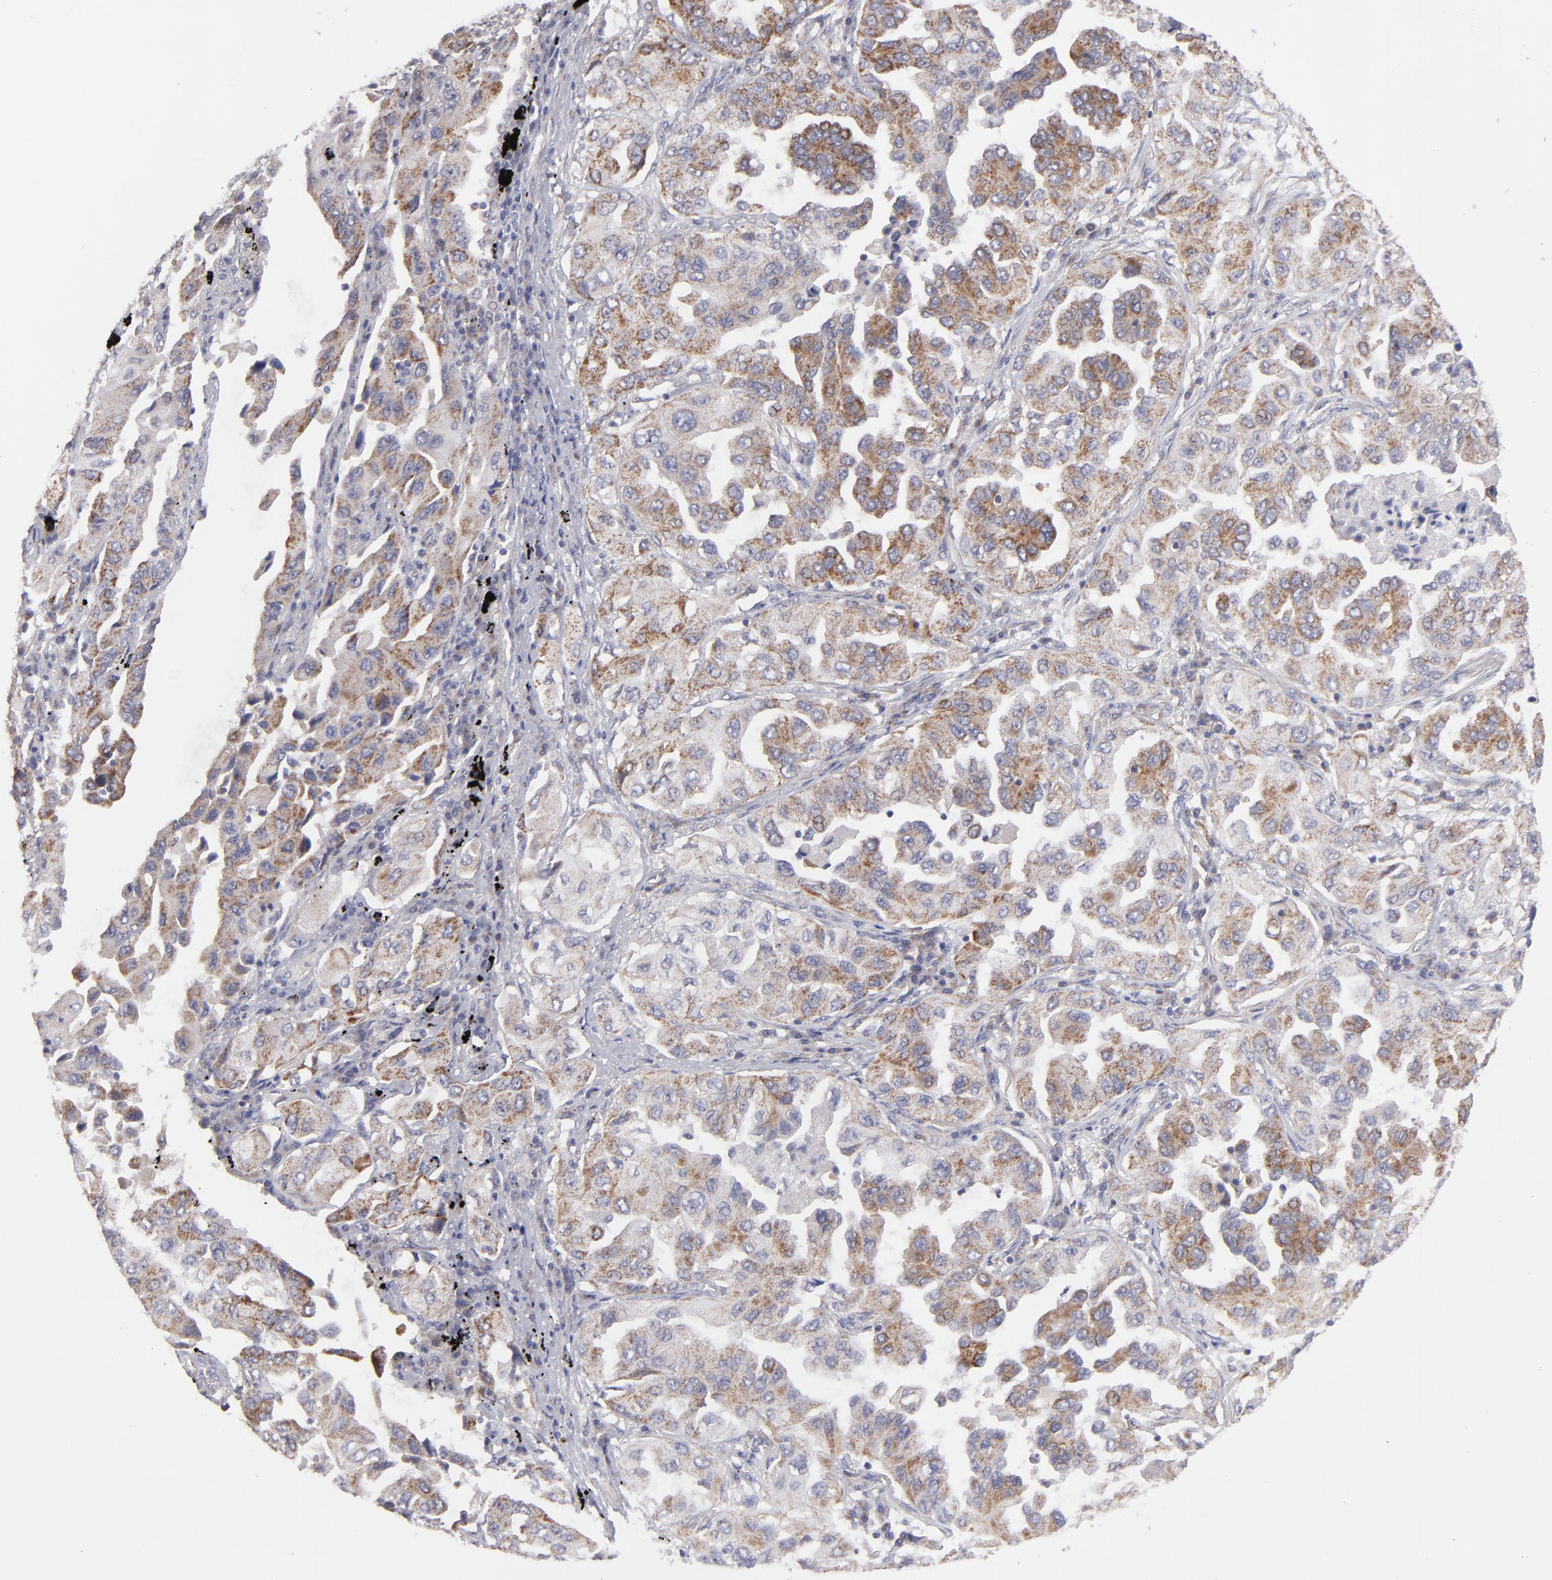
{"staining": {"intensity": "moderate", "quantity": ">75%", "location": "cytoplasmic/membranous"}, "tissue": "lung cancer", "cell_type": "Tumor cells", "image_type": "cancer", "snomed": [{"axis": "morphology", "description": "Adenocarcinoma, NOS"}, {"axis": "topography", "description": "Lung"}], "caption": "This is an image of immunohistochemistry (IHC) staining of adenocarcinoma (lung), which shows moderate expression in the cytoplasmic/membranous of tumor cells.", "gene": "HCCS", "patient": {"sex": "female", "age": 65}}